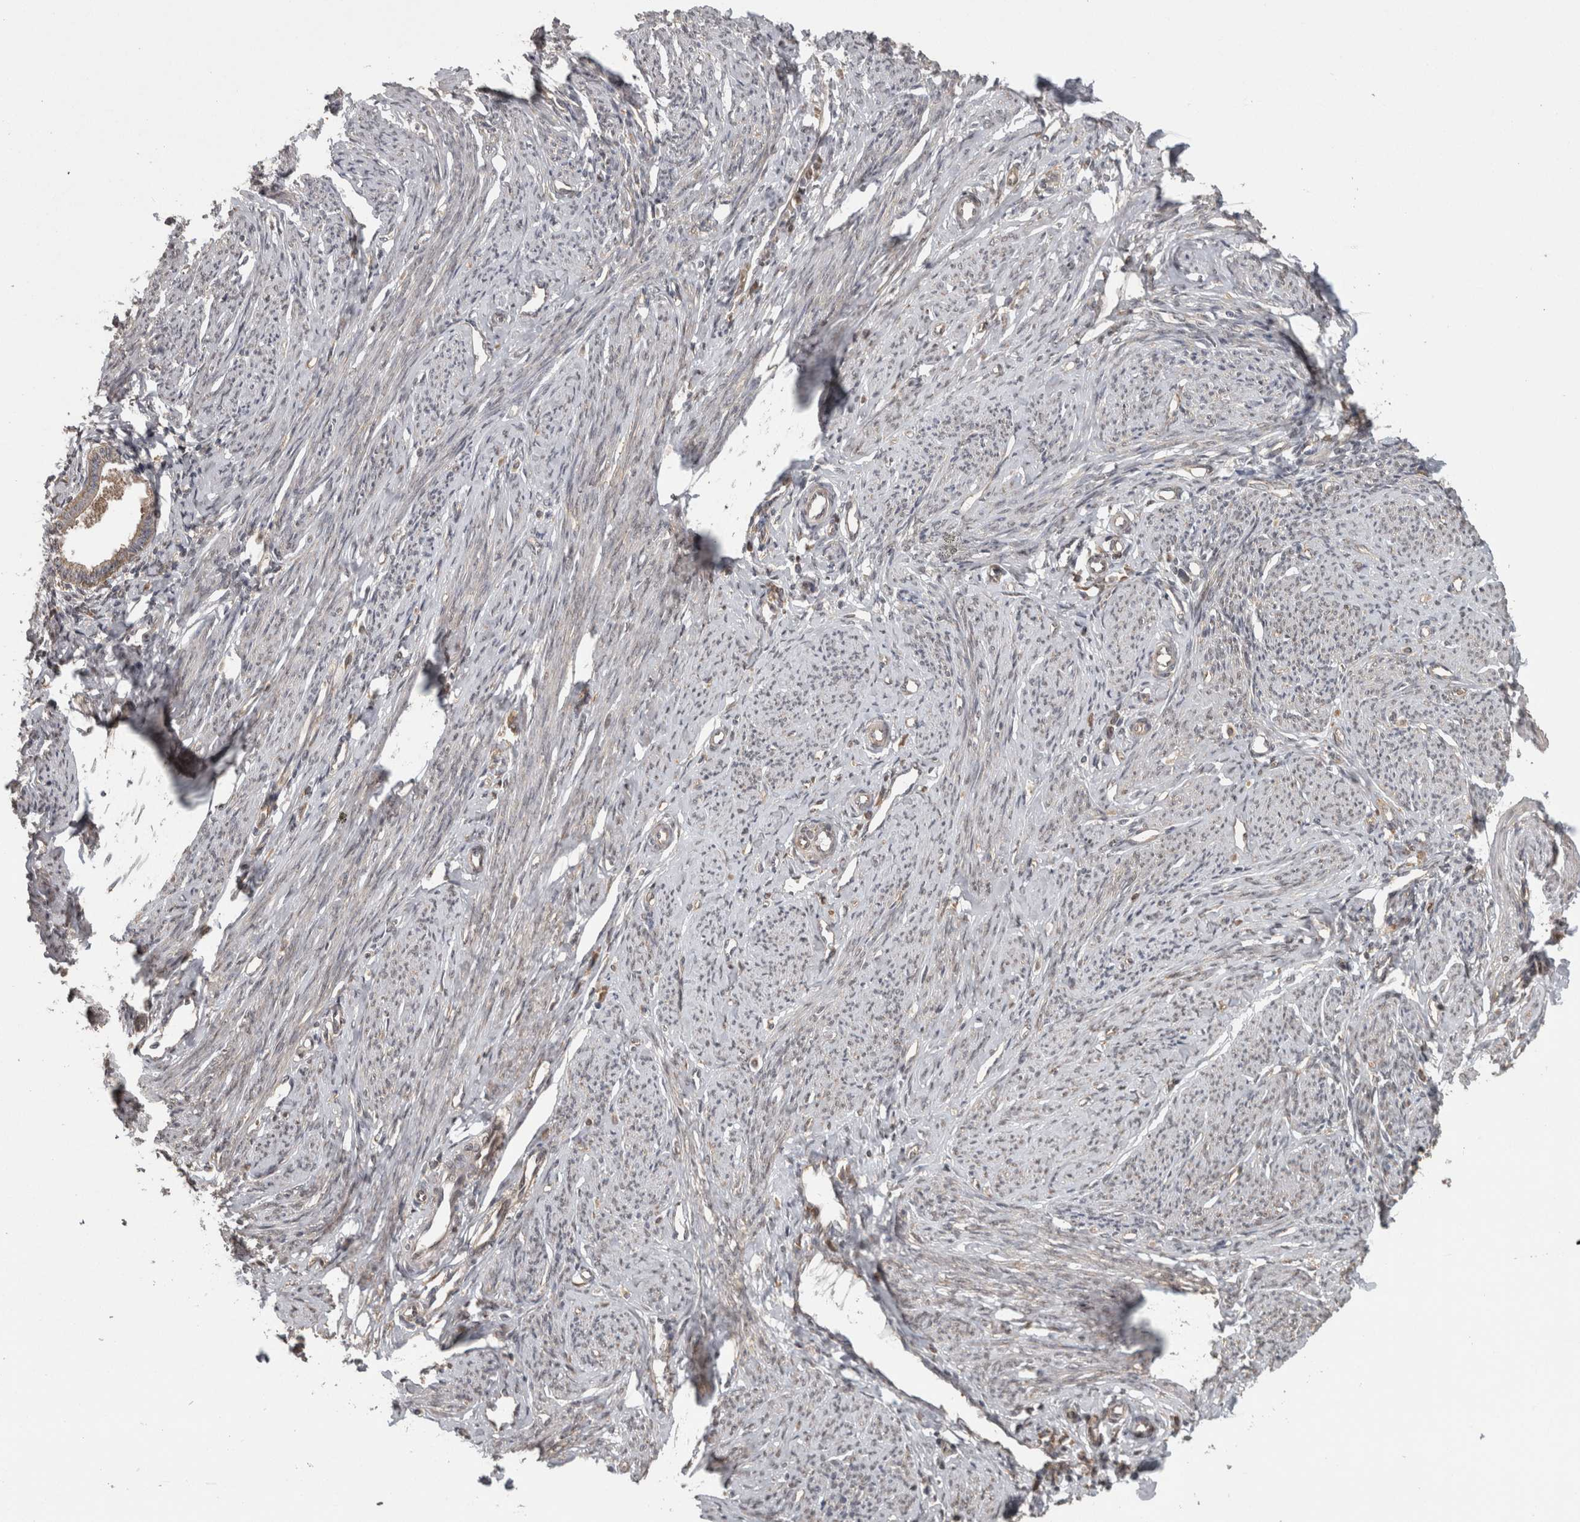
{"staining": {"intensity": "negative", "quantity": "none", "location": "none"}, "tissue": "endometrium", "cell_type": "Cells in endometrial stroma", "image_type": "normal", "snomed": [{"axis": "morphology", "description": "Normal tissue, NOS"}, {"axis": "topography", "description": "Endometrium"}], "caption": "An immunohistochemistry (IHC) micrograph of normal endometrium is shown. There is no staining in cells in endometrial stroma of endometrium.", "gene": "ATXN2", "patient": {"sex": "female", "age": 56}}